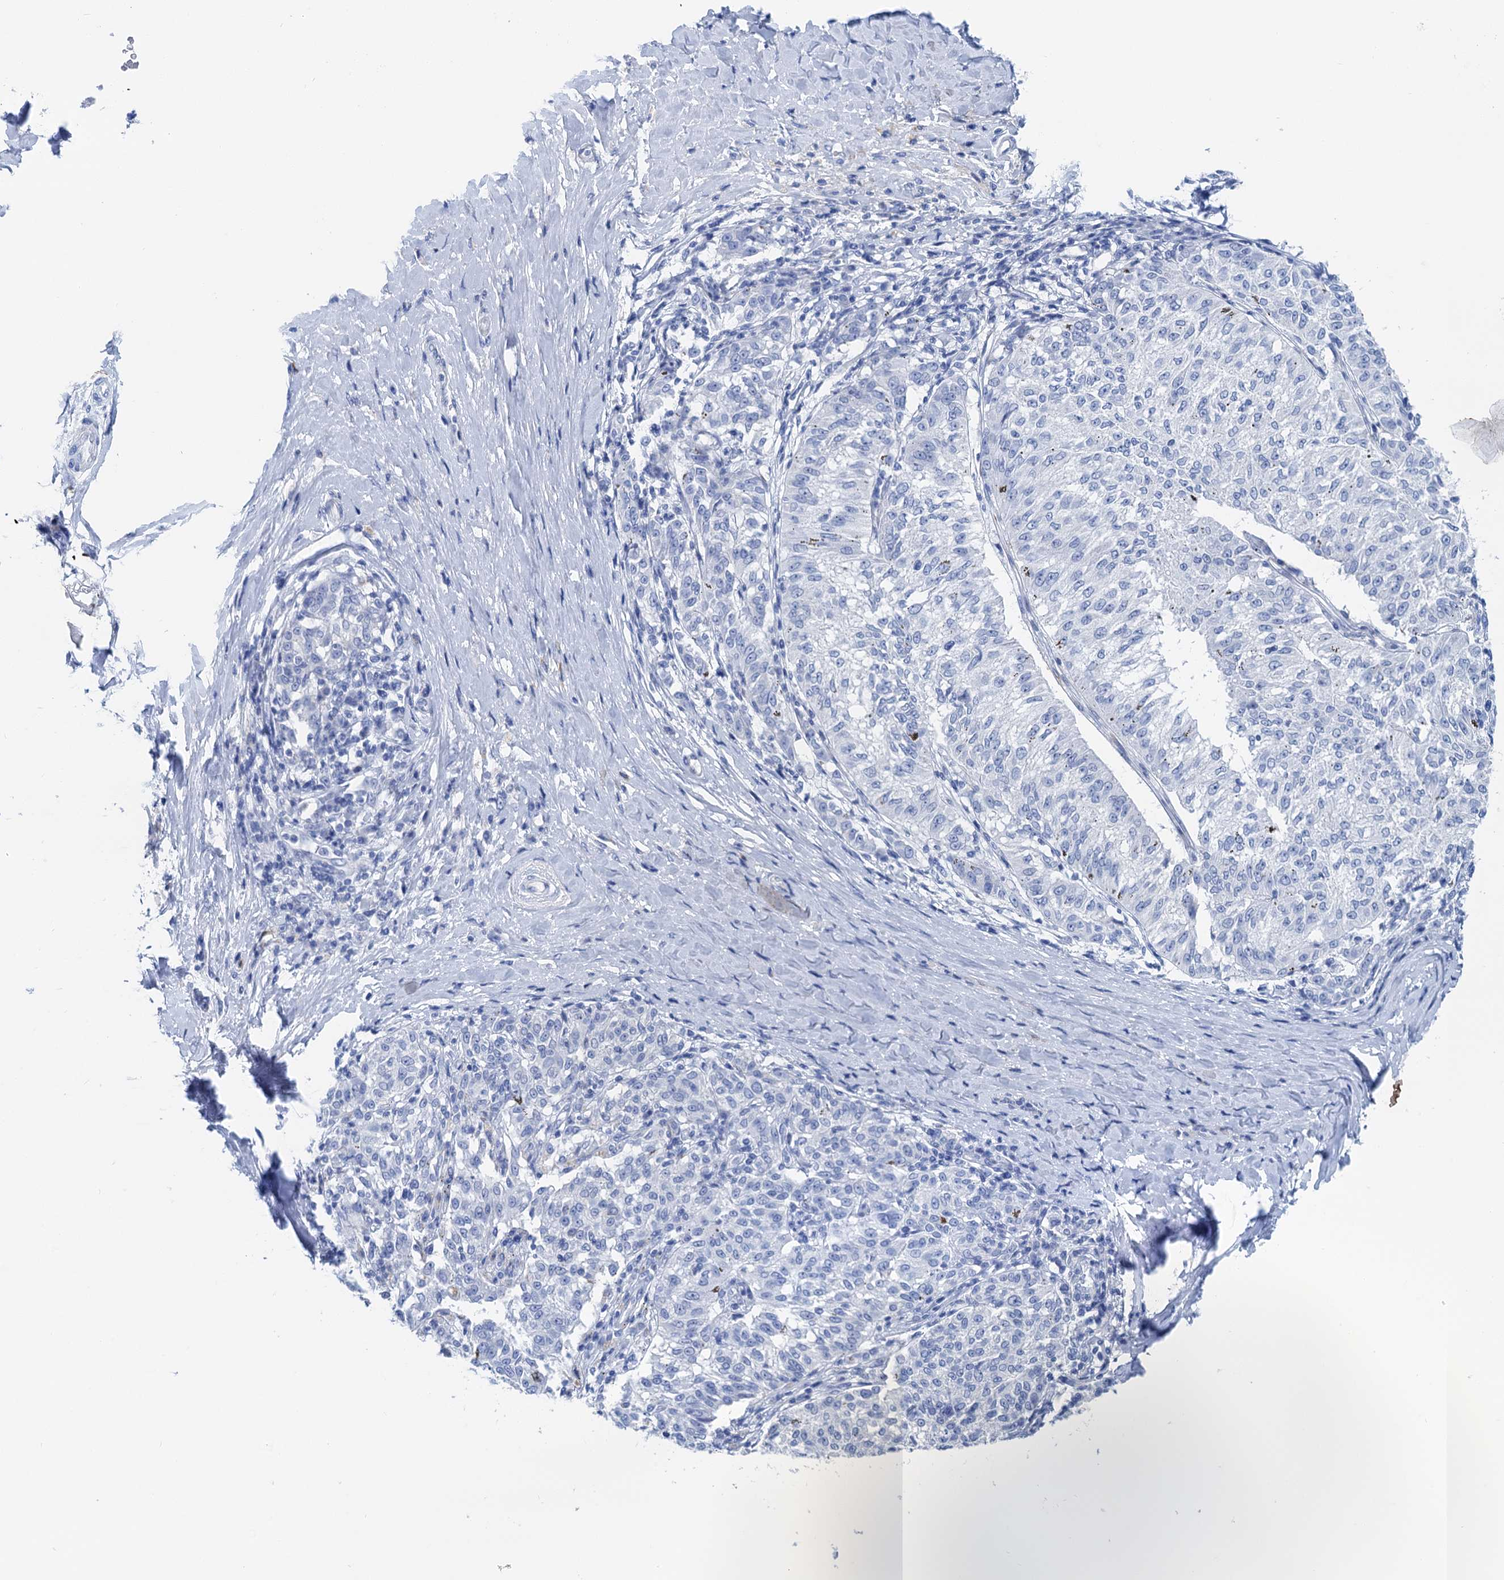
{"staining": {"intensity": "negative", "quantity": "none", "location": "none"}, "tissue": "melanoma", "cell_type": "Tumor cells", "image_type": "cancer", "snomed": [{"axis": "morphology", "description": "Malignant melanoma, NOS"}, {"axis": "topography", "description": "Skin"}], "caption": "Tumor cells are negative for protein expression in human malignant melanoma.", "gene": "NLRP10", "patient": {"sex": "female", "age": 72}}